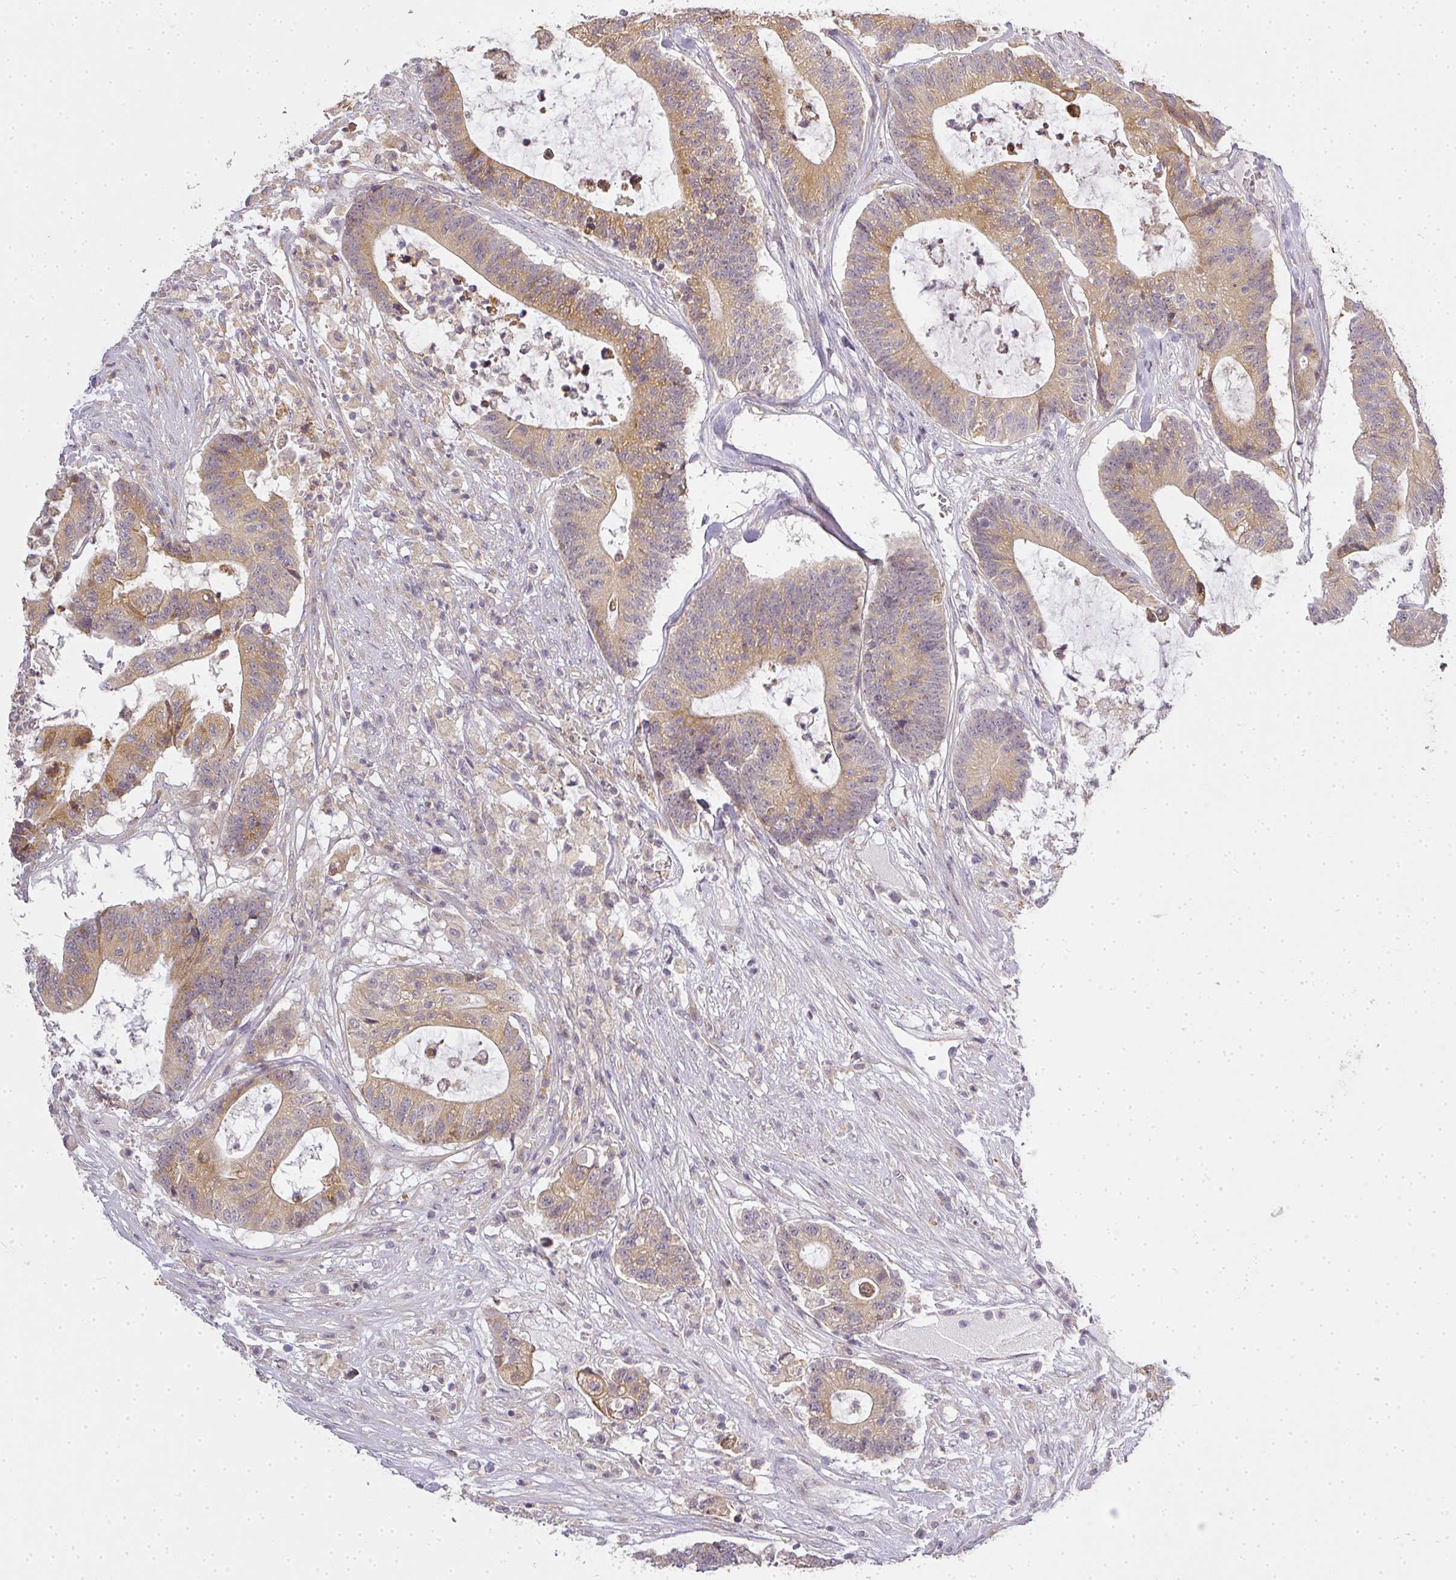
{"staining": {"intensity": "moderate", "quantity": ">75%", "location": "cytoplasmic/membranous"}, "tissue": "colorectal cancer", "cell_type": "Tumor cells", "image_type": "cancer", "snomed": [{"axis": "morphology", "description": "Adenocarcinoma, NOS"}, {"axis": "topography", "description": "Colon"}], "caption": "Colorectal cancer stained with a protein marker reveals moderate staining in tumor cells.", "gene": "MED19", "patient": {"sex": "female", "age": 84}}